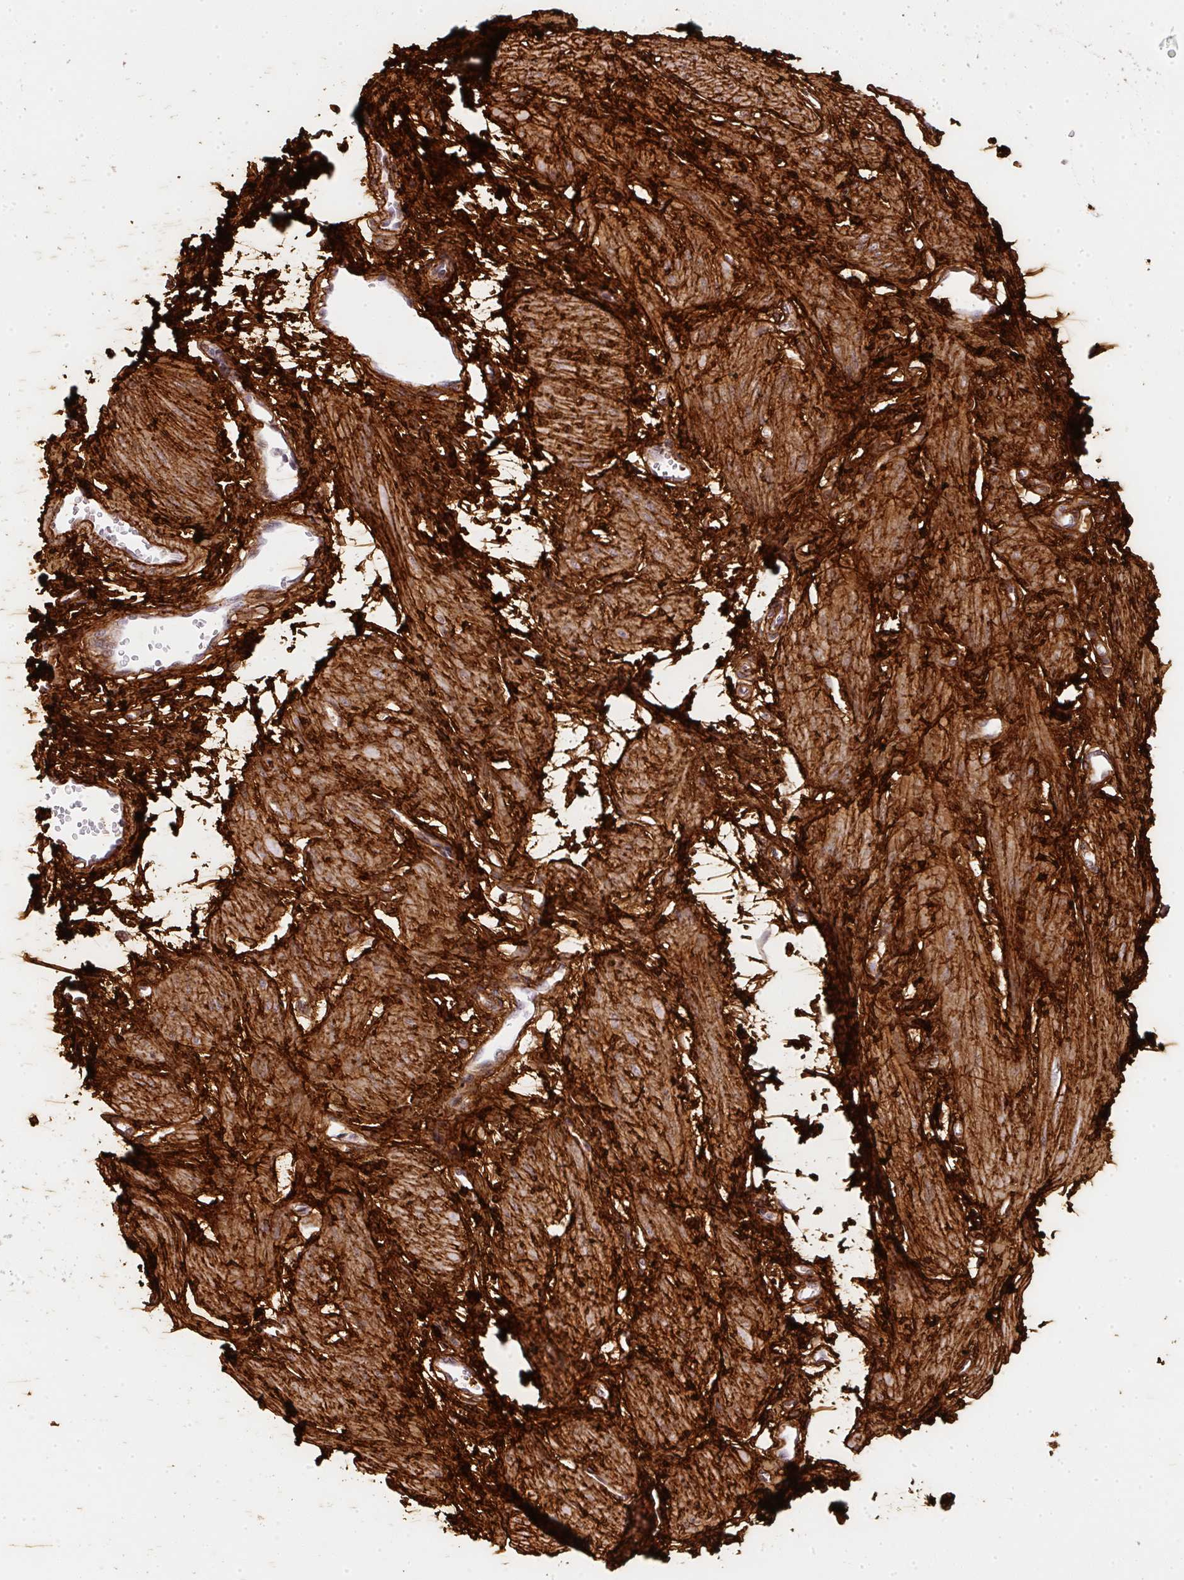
{"staining": {"intensity": "strong", "quantity": ">75%", "location": "cytoplasmic/membranous"}, "tissue": "smooth muscle", "cell_type": "Smooth muscle cells", "image_type": "normal", "snomed": [{"axis": "morphology", "description": "Normal tissue, NOS"}, {"axis": "topography", "description": "Smooth muscle"}, {"axis": "topography", "description": "Uterus"}], "caption": "Immunohistochemistry (IHC) micrograph of unremarkable smooth muscle: human smooth muscle stained using immunohistochemistry (IHC) demonstrates high levels of strong protein expression localized specifically in the cytoplasmic/membranous of smooth muscle cells, appearing as a cytoplasmic/membranous brown color.", "gene": "COL3A1", "patient": {"sex": "female", "age": 39}}